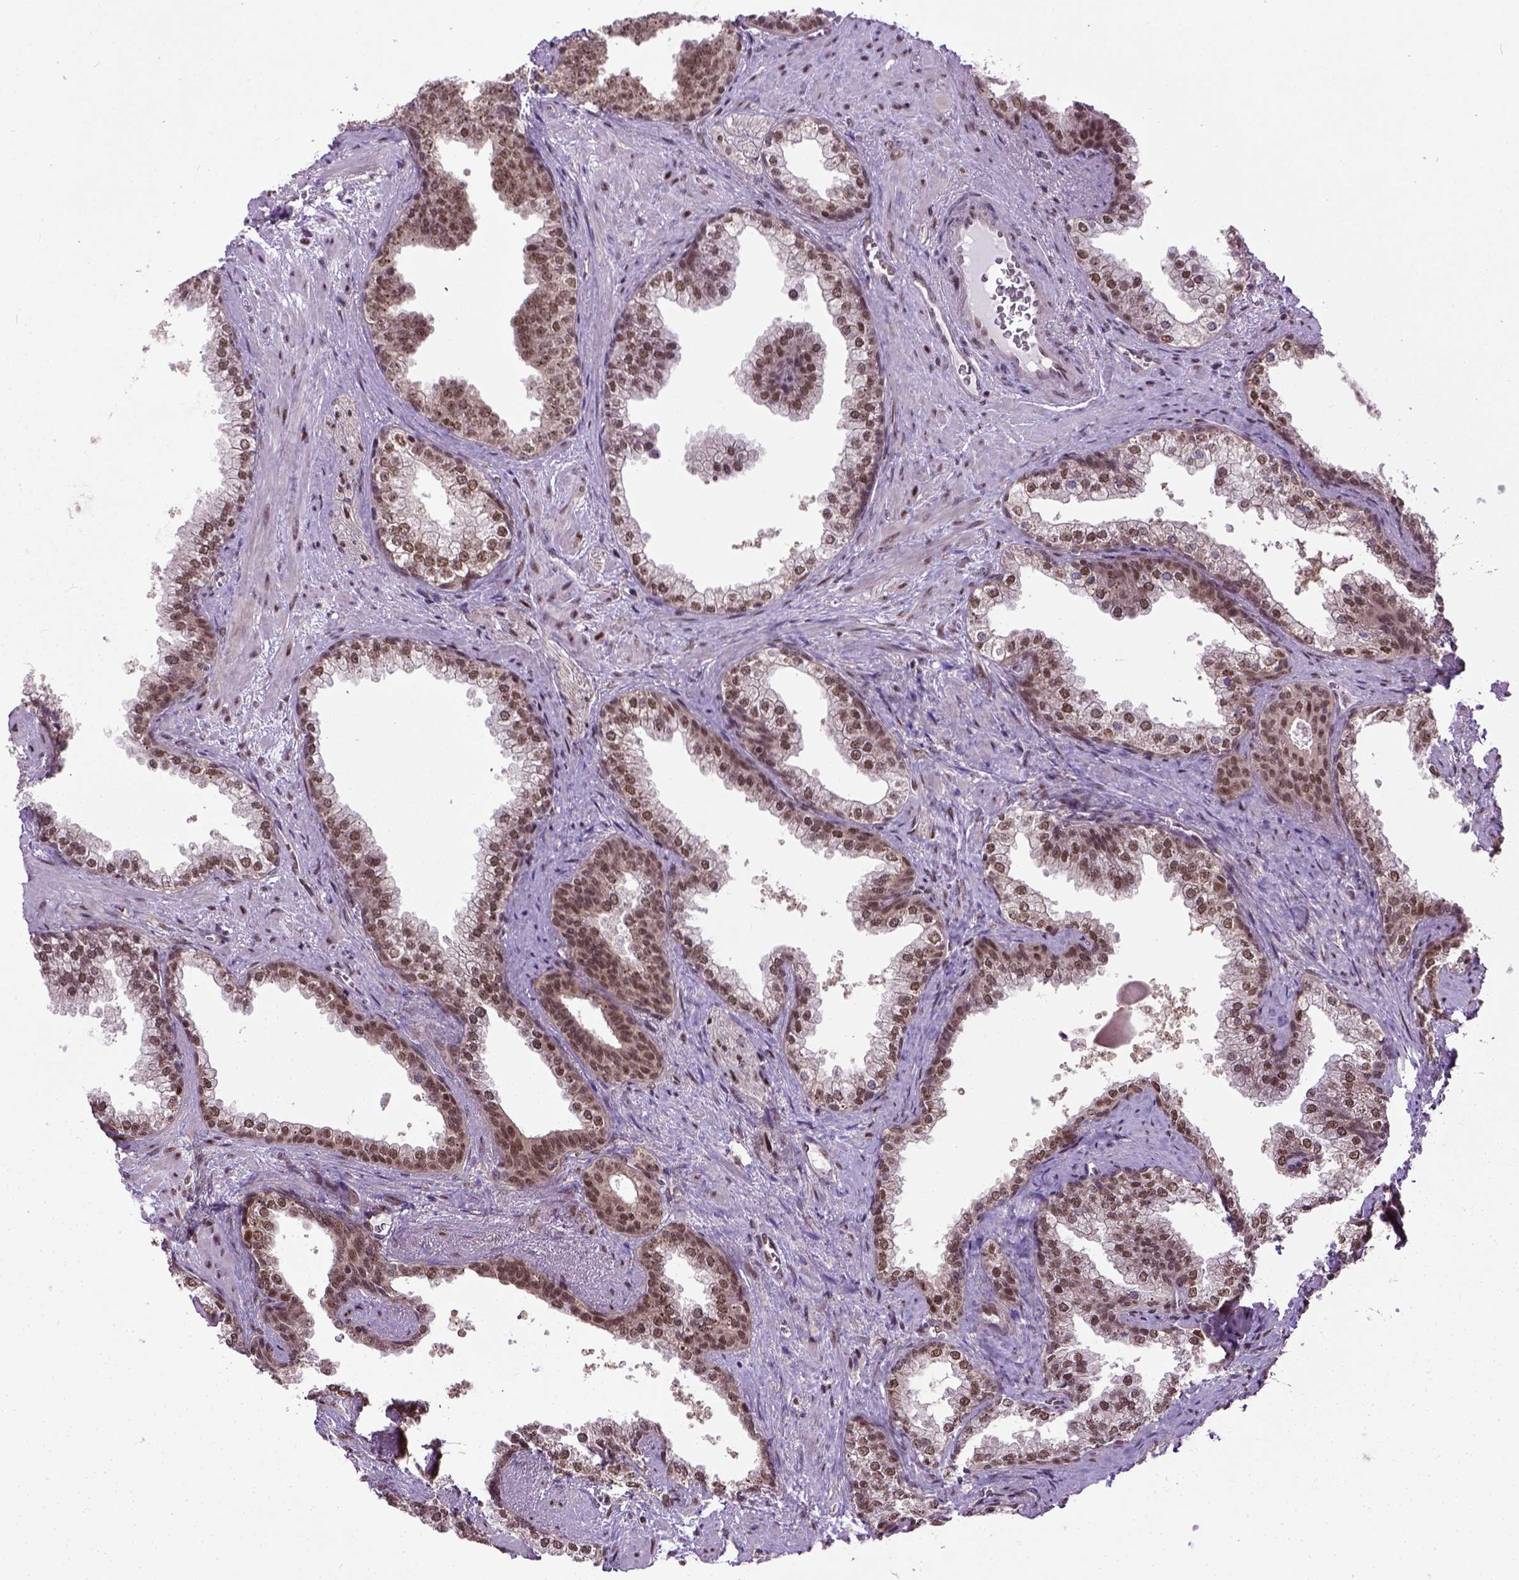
{"staining": {"intensity": "strong", "quantity": ">75%", "location": "nuclear"}, "tissue": "prostate", "cell_type": "Glandular cells", "image_type": "normal", "snomed": [{"axis": "morphology", "description": "Normal tissue, NOS"}, {"axis": "topography", "description": "Prostate"}], "caption": "Immunohistochemical staining of normal human prostate shows >75% levels of strong nuclear protein positivity in approximately >75% of glandular cells.", "gene": "UBA3", "patient": {"sex": "male", "age": 79}}